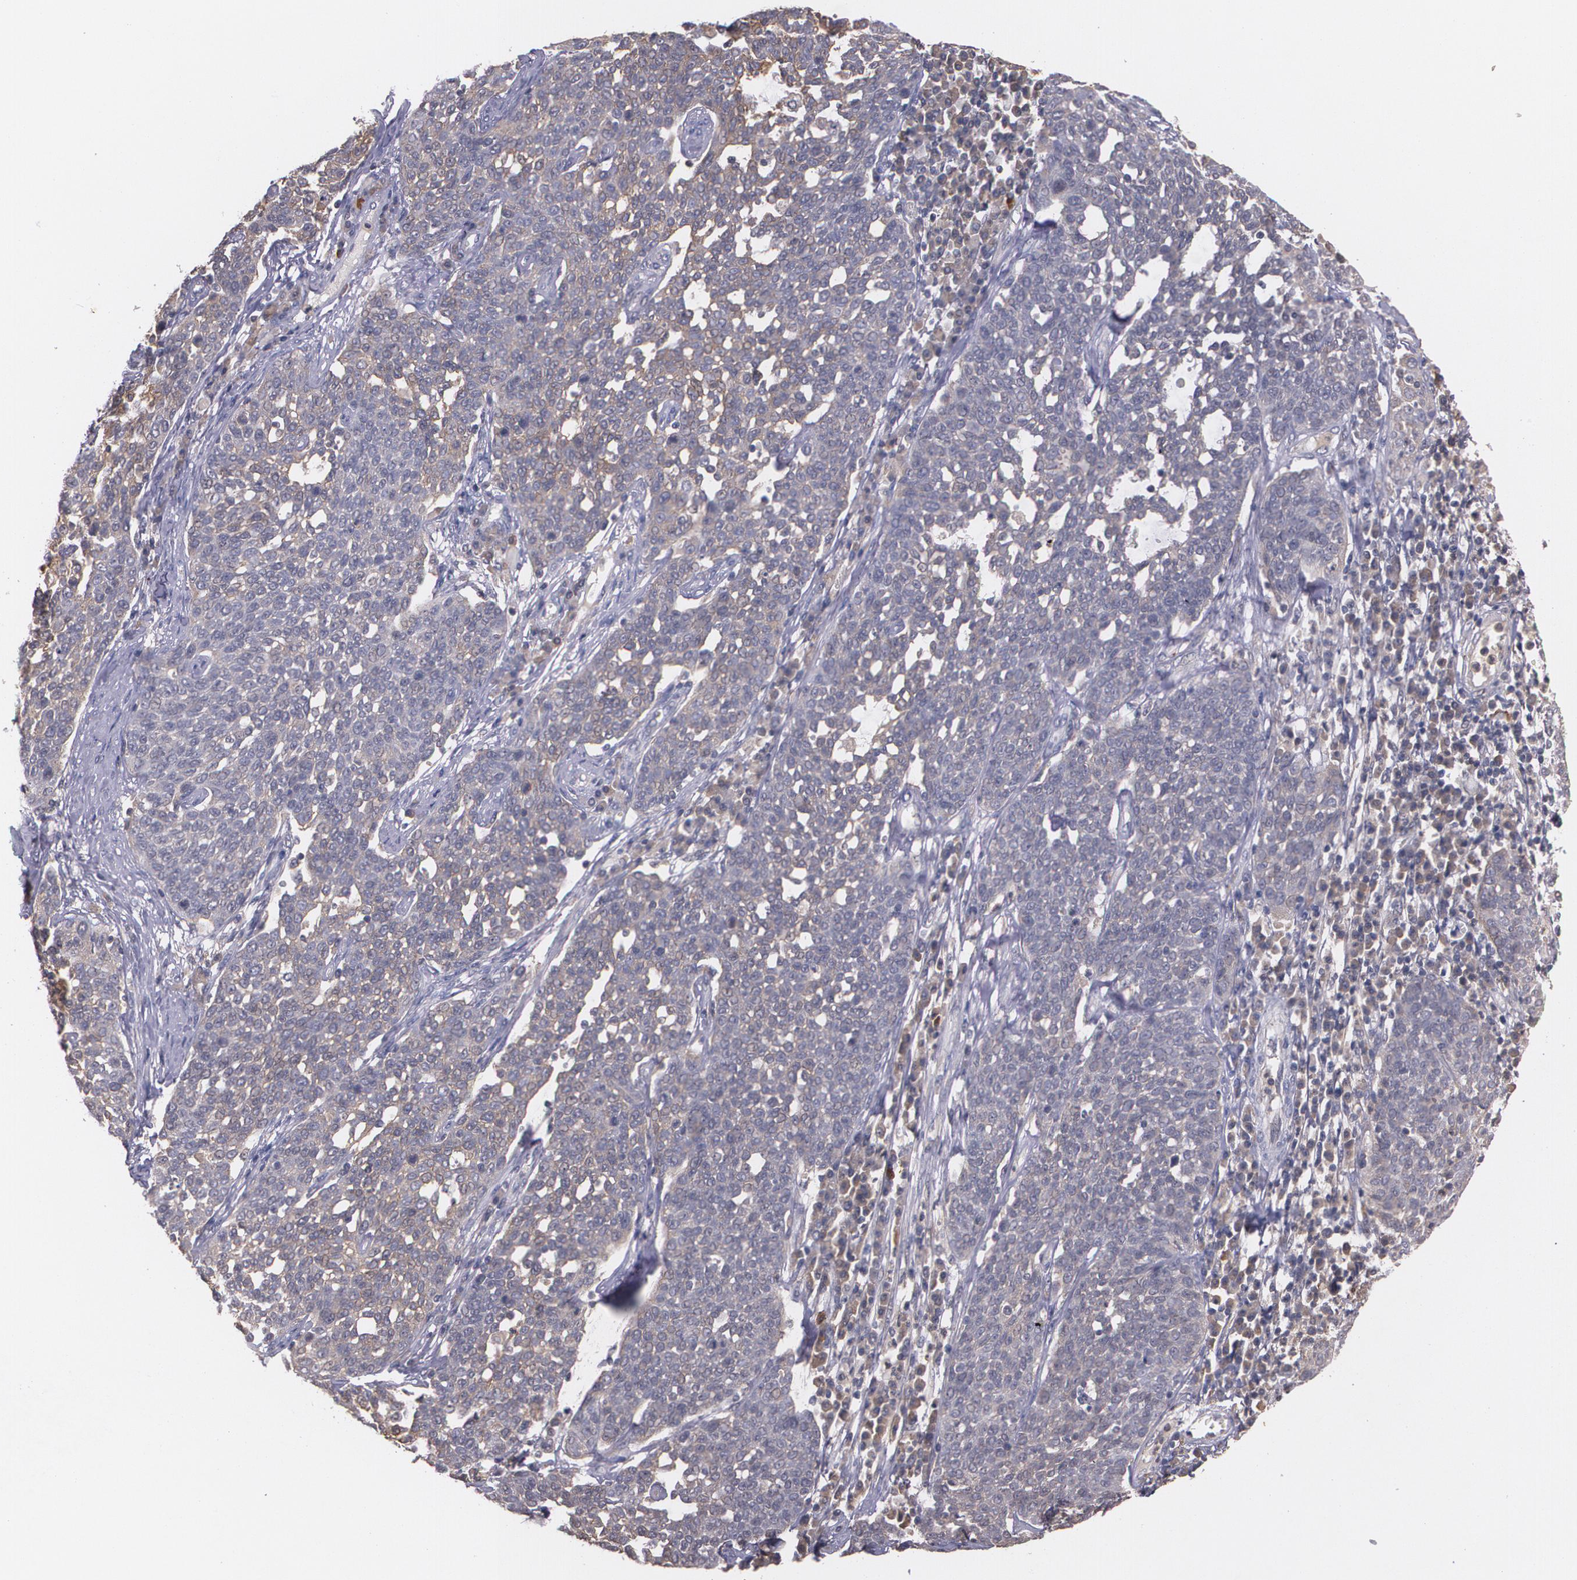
{"staining": {"intensity": "weak", "quantity": "<25%", "location": "cytoplasmic/membranous"}, "tissue": "cervical cancer", "cell_type": "Tumor cells", "image_type": "cancer", "snomed": [{"axis": "morphology", "description": "Squamous cell carcinoma, NOS"}, {"axis": "topography", "description": "Cervix"}], "caption": "This is a image of immunohistochemistry staining of cervical cancer (squamous cell carcinoma), which shows no expression in tumor cells.", "gene": "IFNGR2", "patient": {"sex": "female", "age": 34}}